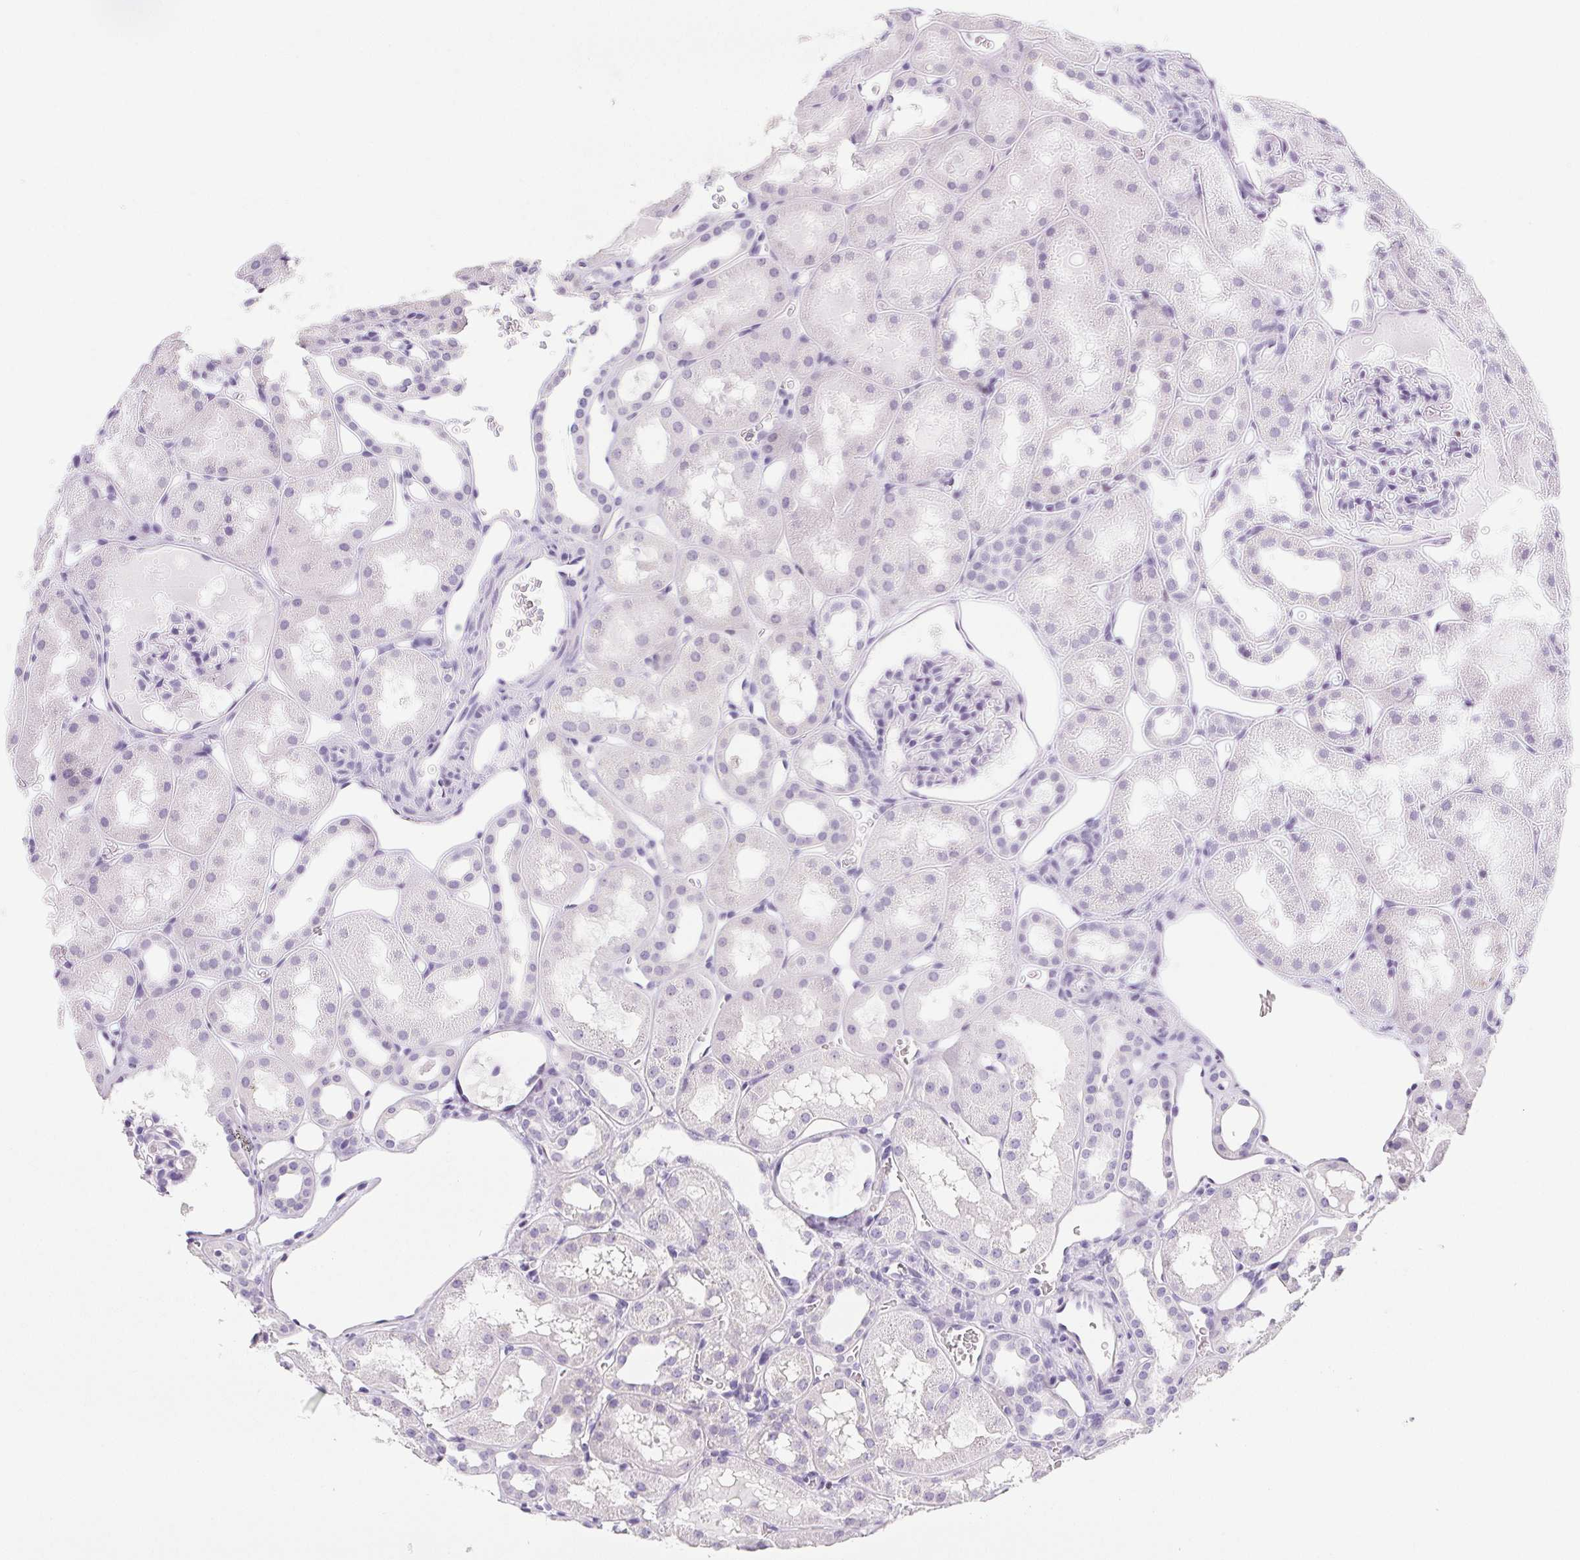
{"staining": {"intensity": "negative", "quantity": "none", "location": "none"}, "tissue": "kidney", "cell_type": "Cells in glomeruli", "image_type": "normal", "snomed": [{"axis": "morphology", "description": "Normal tissue, NOS"}, {"axis": "topography", "description": "Kidney"}, {"axis": "topography", "description": "Urinary bladder"}], "caption": "Human kidney stained for a protein using IHC displays no staining in cells in glomeruli.", "gene": "BEND2", "patient": {"sex": "male", "age": 16}}